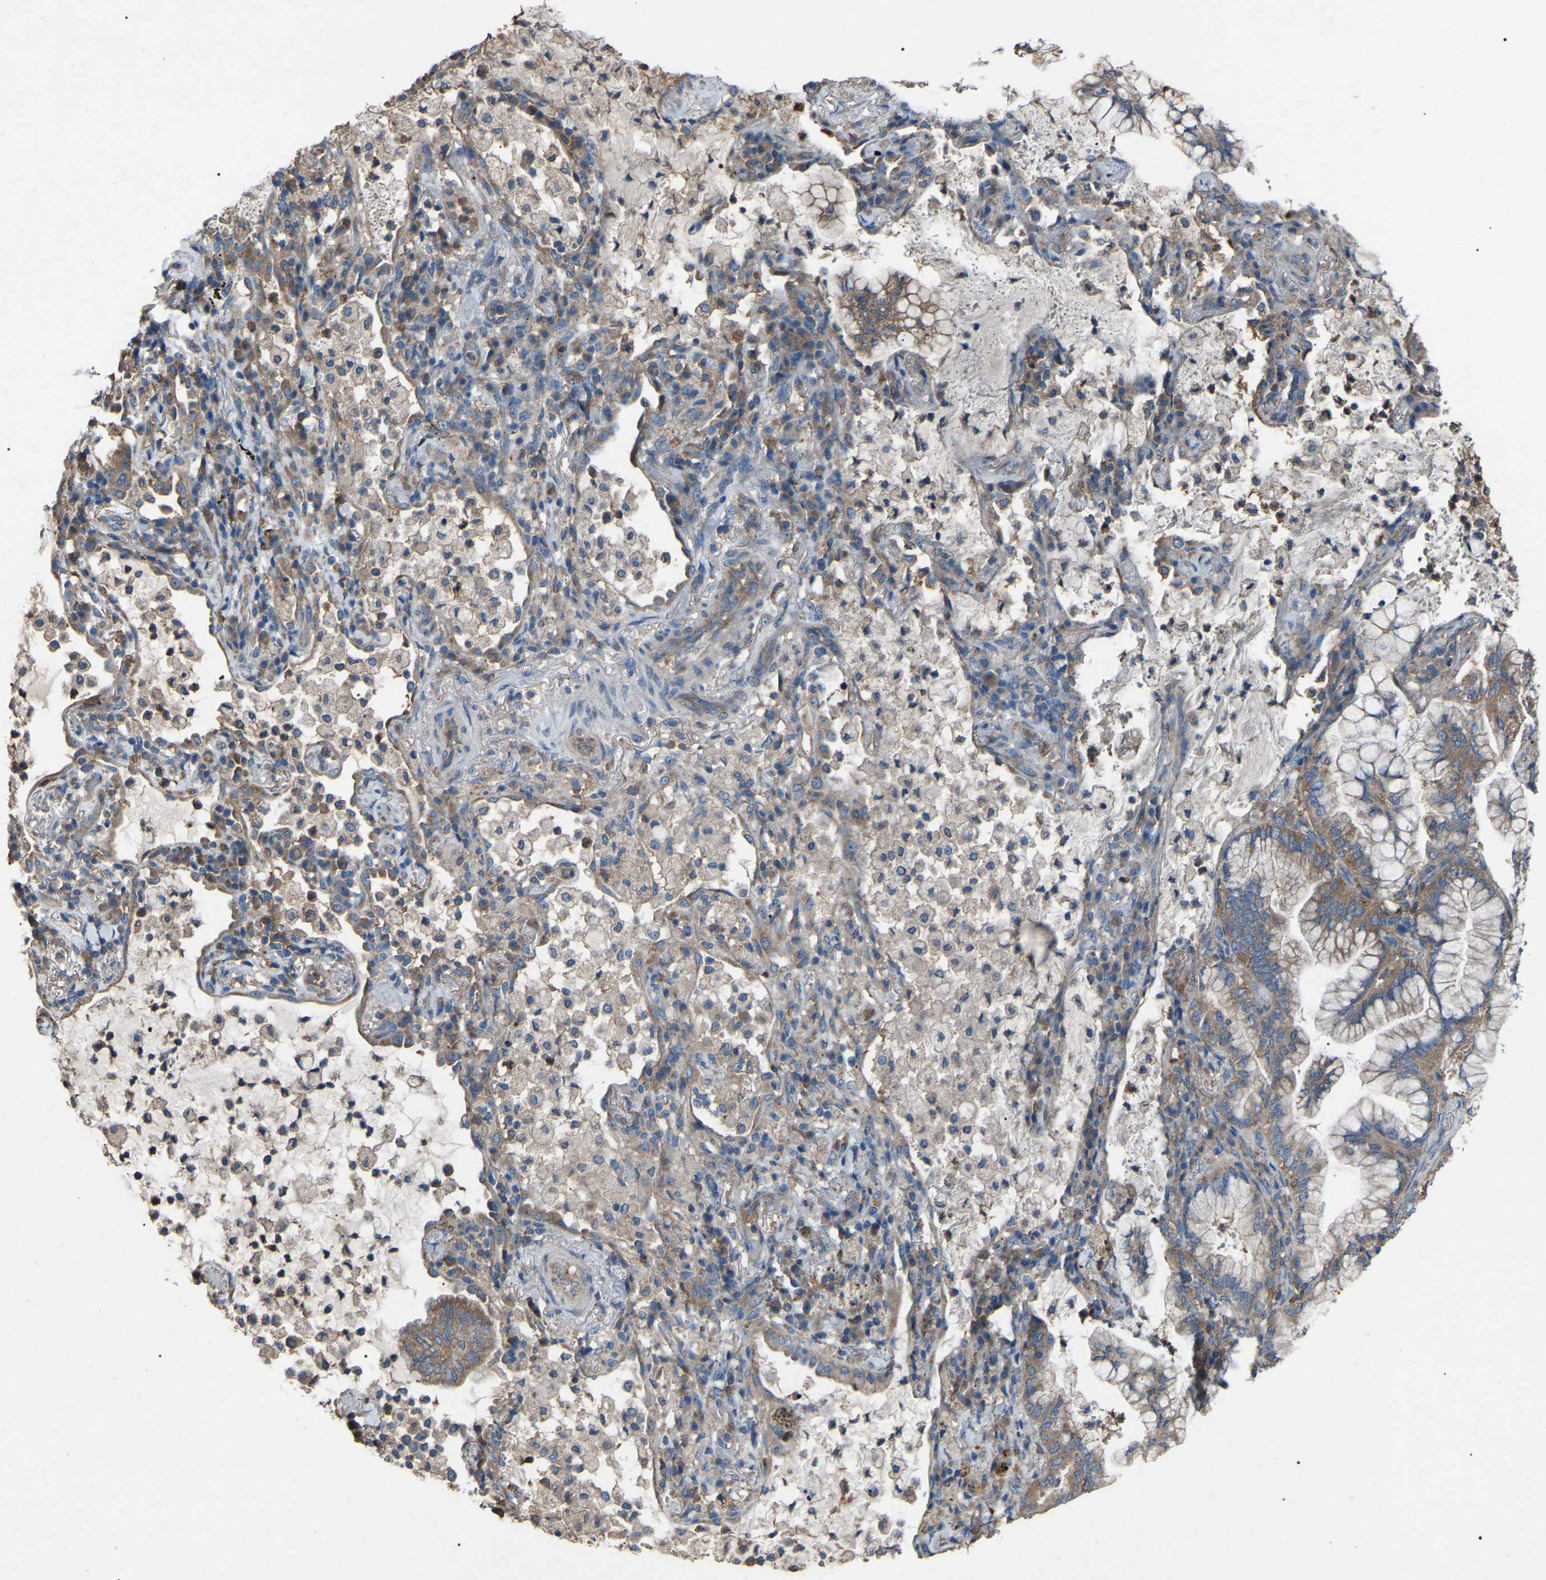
{"staining": {"intensity": "moderate", "quantity": ">75%", "location": "cytoplasmic/membranous"}, "tissue": "lung cancer", "cell_type": "Tumor cells", "image_type": "cancer", "snomed": [{"axis": "morphology", "description": "Adenocarcinoma, NOS"}, {"axis": "topography", "description": "Lung"}], "caption": "Lung cancer (adenocarcinoma) stained with immunohistochemistry shows moderate cytoplasmic/membranous staining in approximately >75% of tumor cells.", "gene": "AIMP1", "patient": {"sex": "female", "age": 70}}